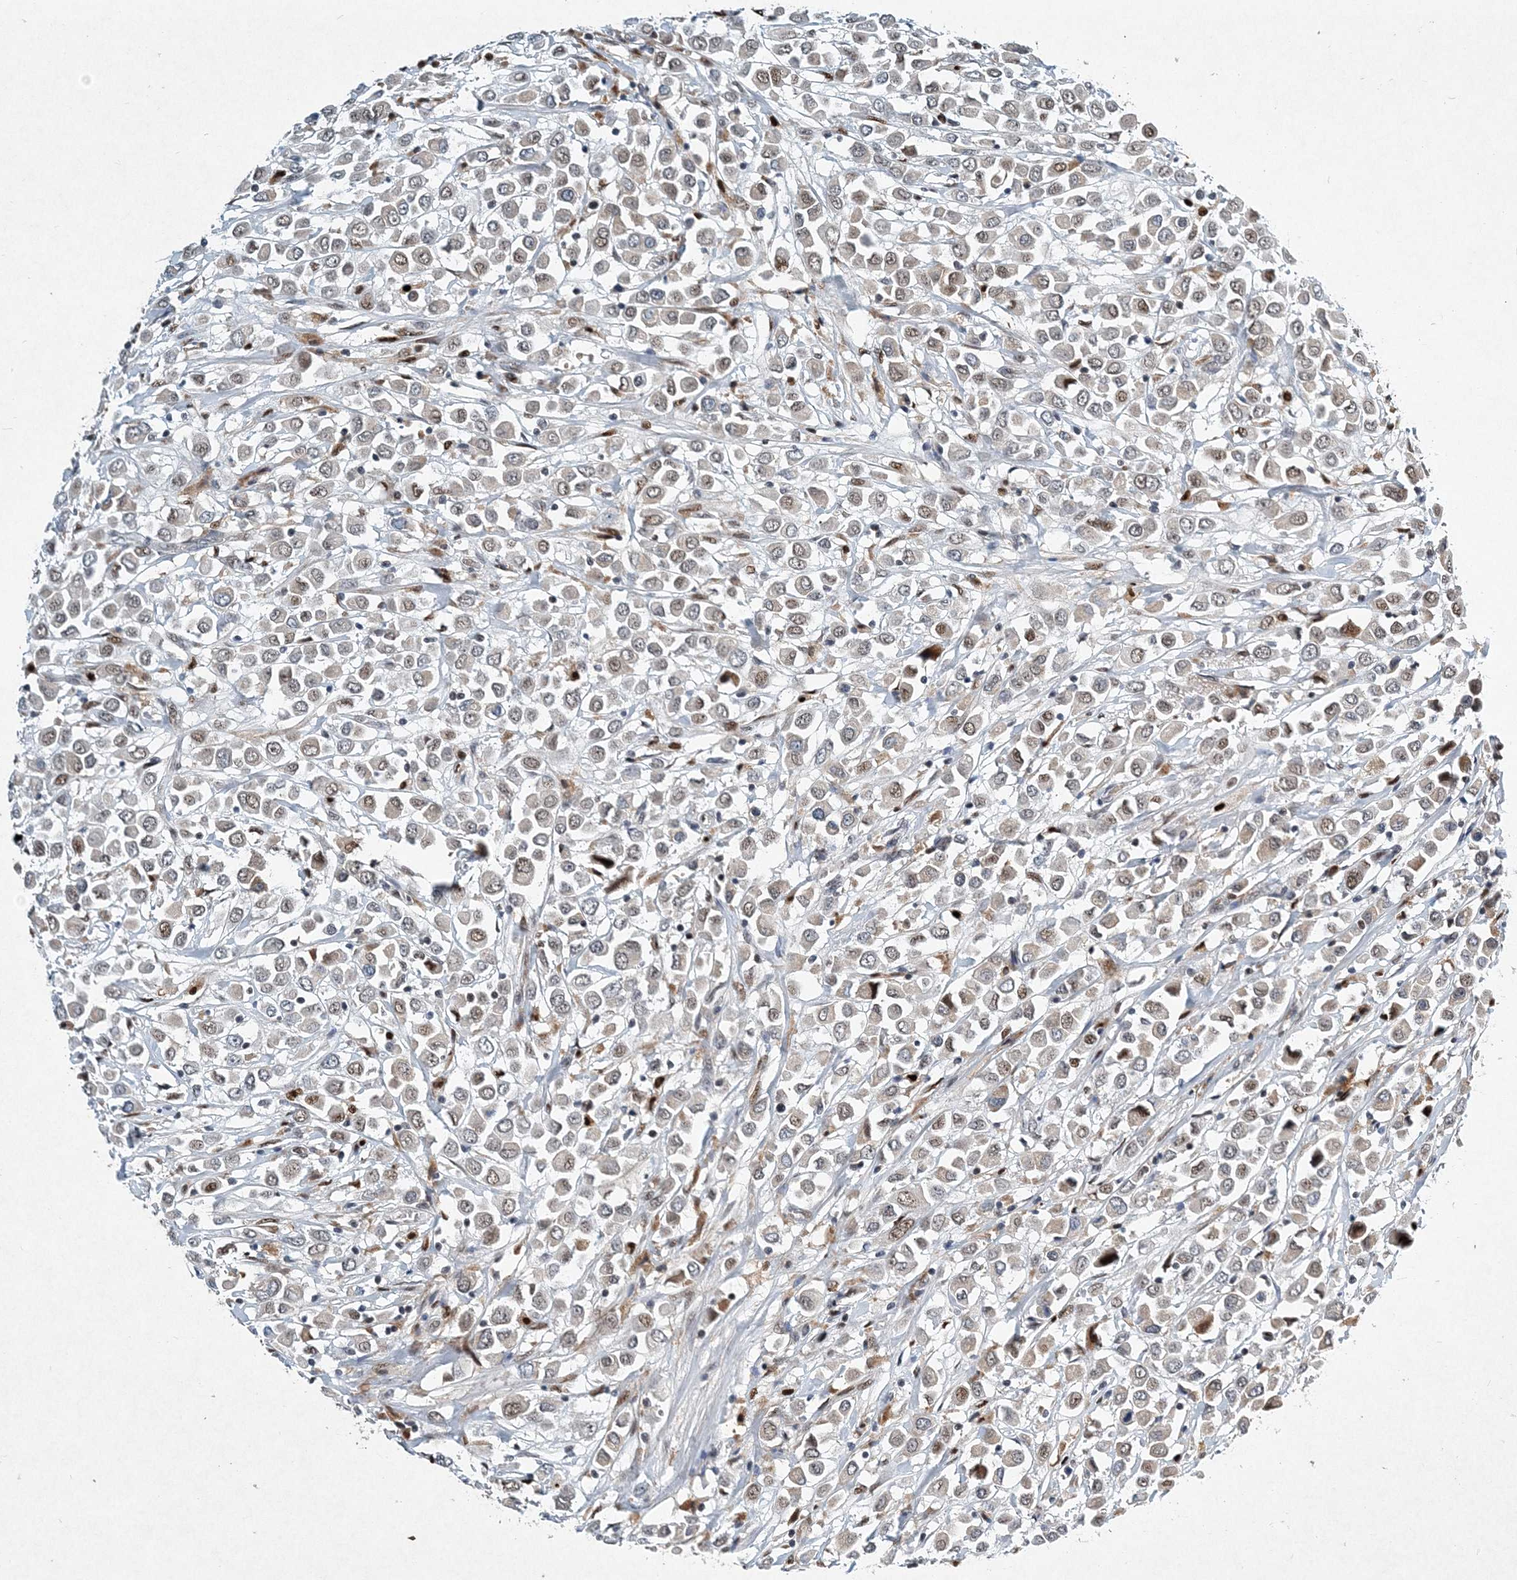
{"staining": {"intensity": "negative", "quantity": "none", "location": "none"}, "tissue": "breast cancer", "cell_type": "Tumor cells", "image_type": "cancer", "snomed": [{"axis": "morphology", "description": "Duct carcinoma"}, {"axis": "topography", "description": "Breast"}], "caption": "An image of human breast cancer (intraductal carcinoma) is negative for staining in tumor cells.", "gene": "KPNA4", "patient": {"sex": "female", "age": 61}}